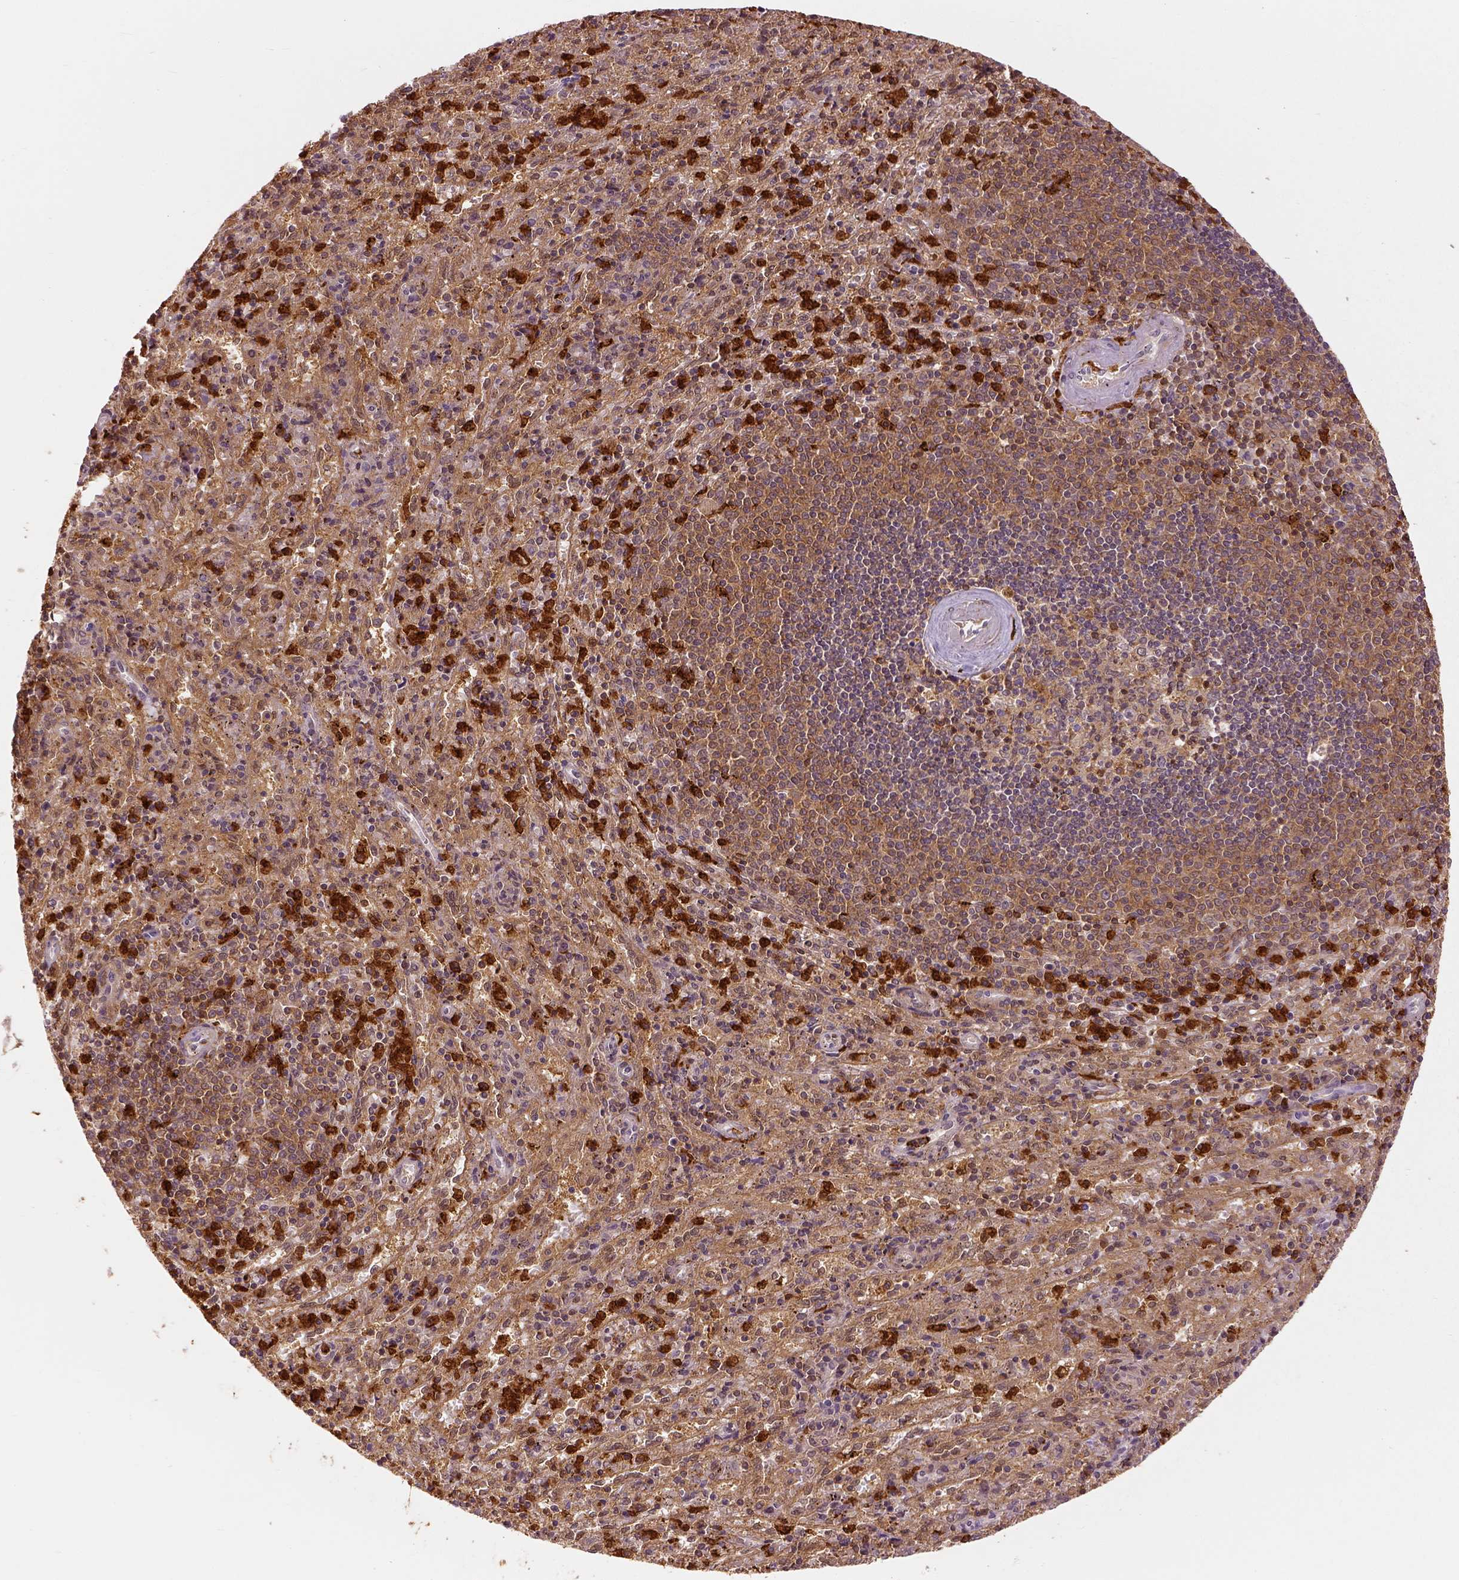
{"staining": {"intensity": "moderate", "quantity": ">75%", "location": "cytoplasmic/membranous,nuclear"}, "tissue": "spleen", "cell_type": "Cells in red pulp", "image_type": "normal", "snomed": [{"axis": "morphology", "description": "Normal tissue, NOS"}, {"axis": "topography", "description": "Spleen"}], "caption": "Protein analysis of normal spleen demonstrates moderate cytoplasmic/membranous,nuclear positivity in approximately >75% of cells in red pulp. The staining is performed using DAB brown chromogen to label protein expression. The nuclei are counter-stained blue using hematoxylin.", "gene": "GPI", "patient": {"sex": "male", "age": 57}}